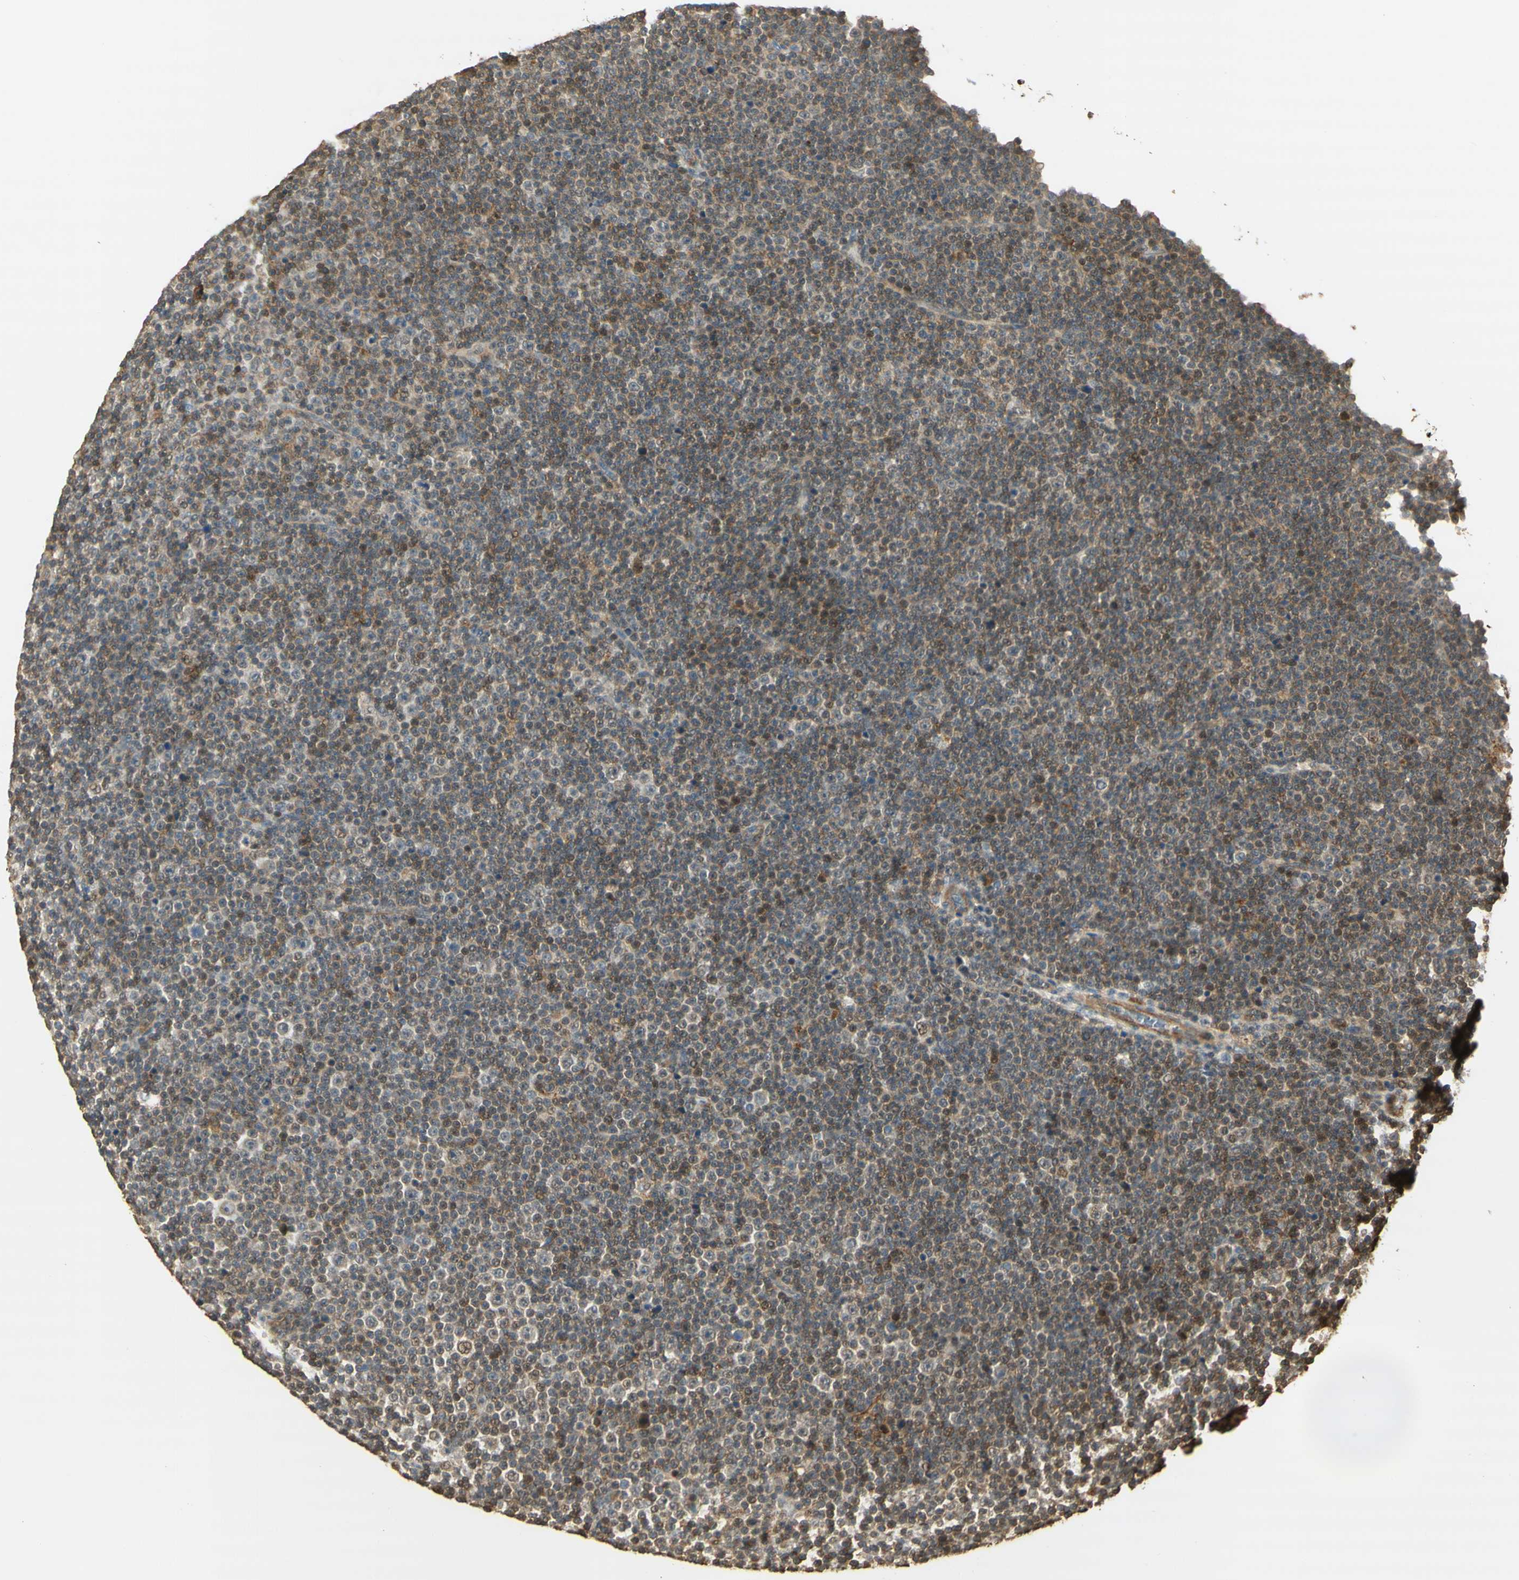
{"staining": {"intensity": "weak", "quantity": "25%-75%", "location": "cytoplasmic/membranous,nuclear"}, "tissue": "lymphoma", "cell_type": "Tumor cells", "image_type": "cancer", "snomed": [{"axis": "morphology", "description": "Malignant lymphoma, non-Hodgkin's type, Low grade"}, {"axis": "topography", "description": "Lymph node"}], "caption": "Brown immunohistochemical staining in human lymphoma reveals weak cytoplasmic/membranous and nuclear positivity in about 25%-75% of tumor cells. (IHC, brightfield microscopy, high magnification).", "gene": "AGER", "patient": {"sex": "female", "age": 67}}